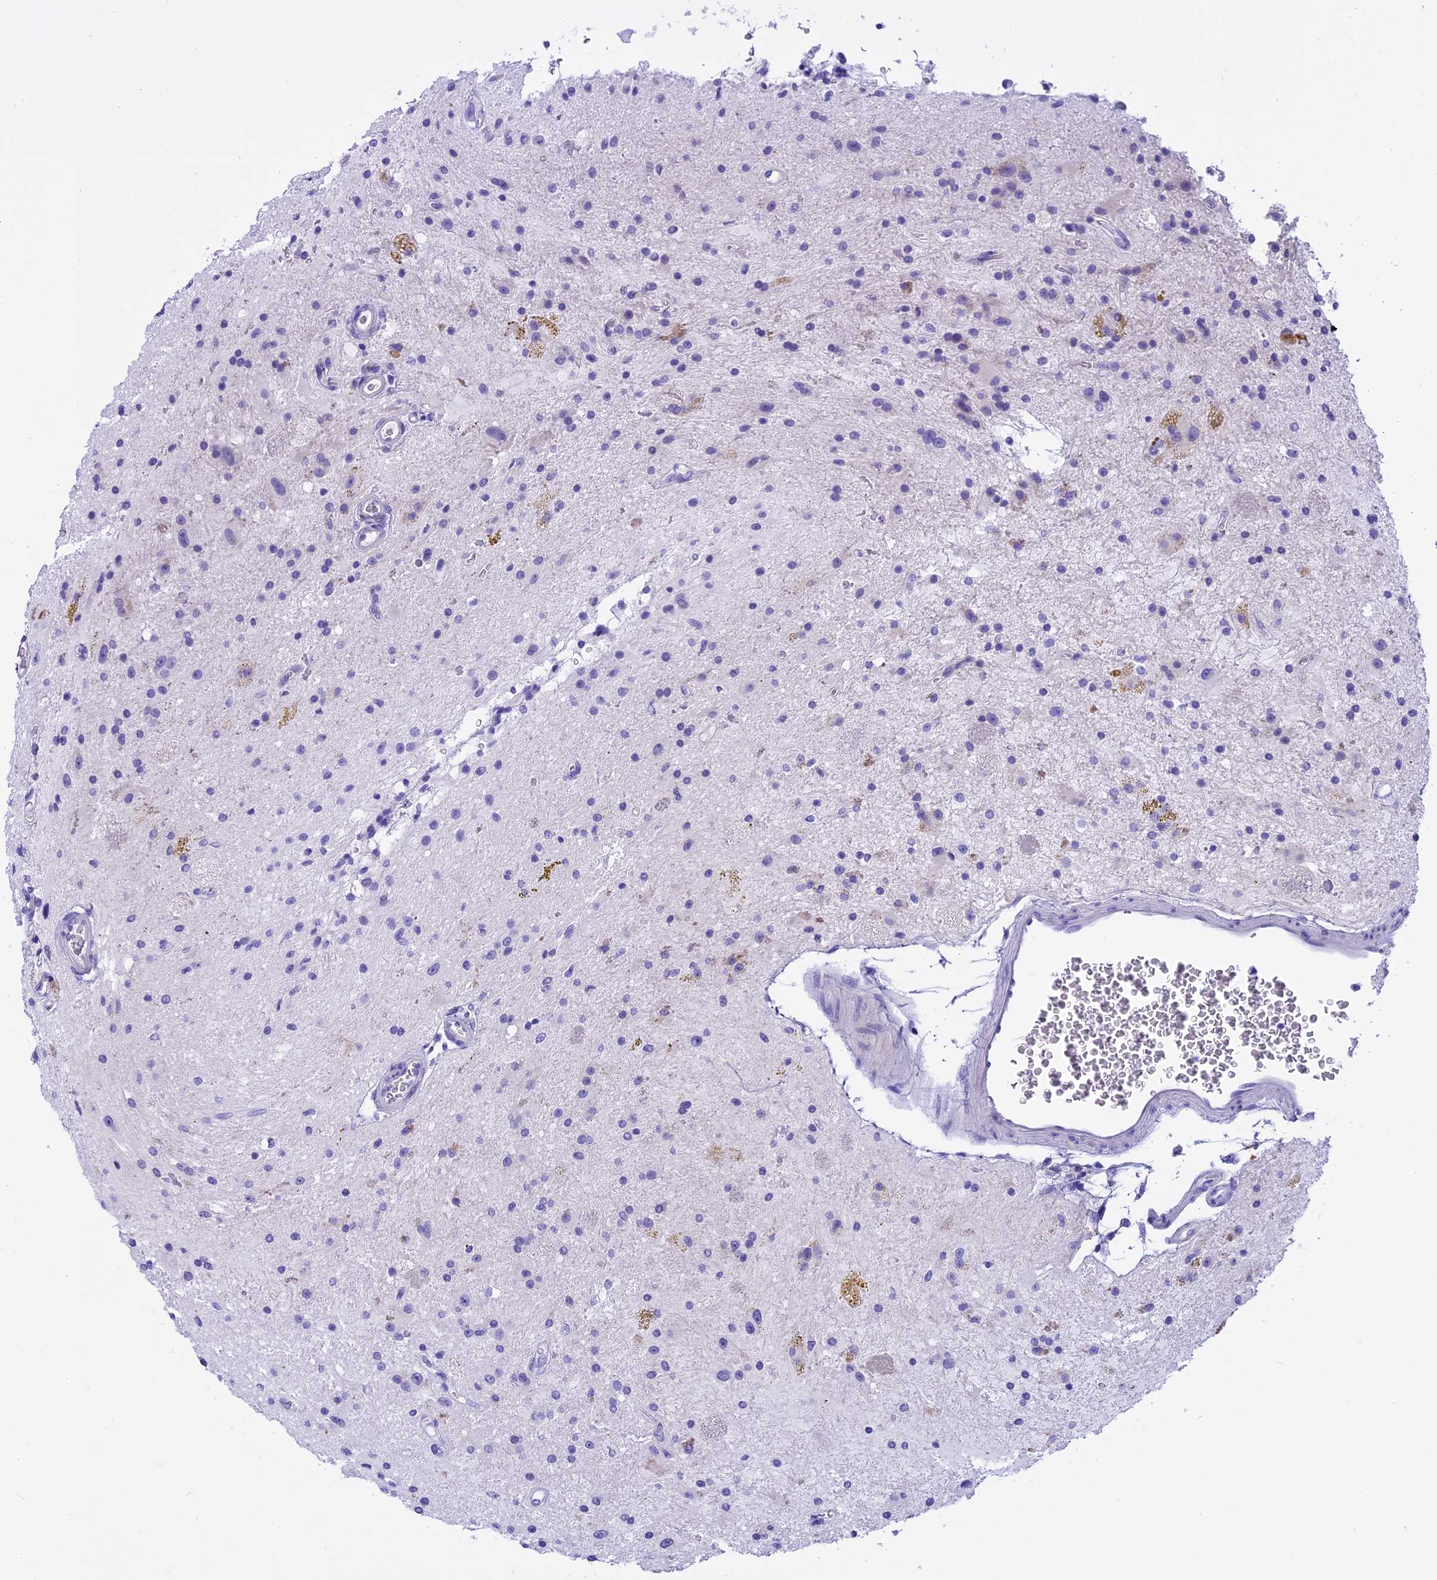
{"staining": {"intensity": "negative", "quantity": "none", "location": "none"}, "tissue": "glioma", "cell_type": "Tumor cells", "image_type": "cancer", "snomed": [{"axis": "morphology", "description": "Glioma, malignant, High grade"}, {"axis": "topography", "description": "Brain"}], "caption": "High power microscopy photomicrograph of an immunohistochemistry image of malignant high-grade glioma, revealing no significant staining in tumor cells.", "gene": "KCTD14", "patient": {"sex": "male", "age": 34}}